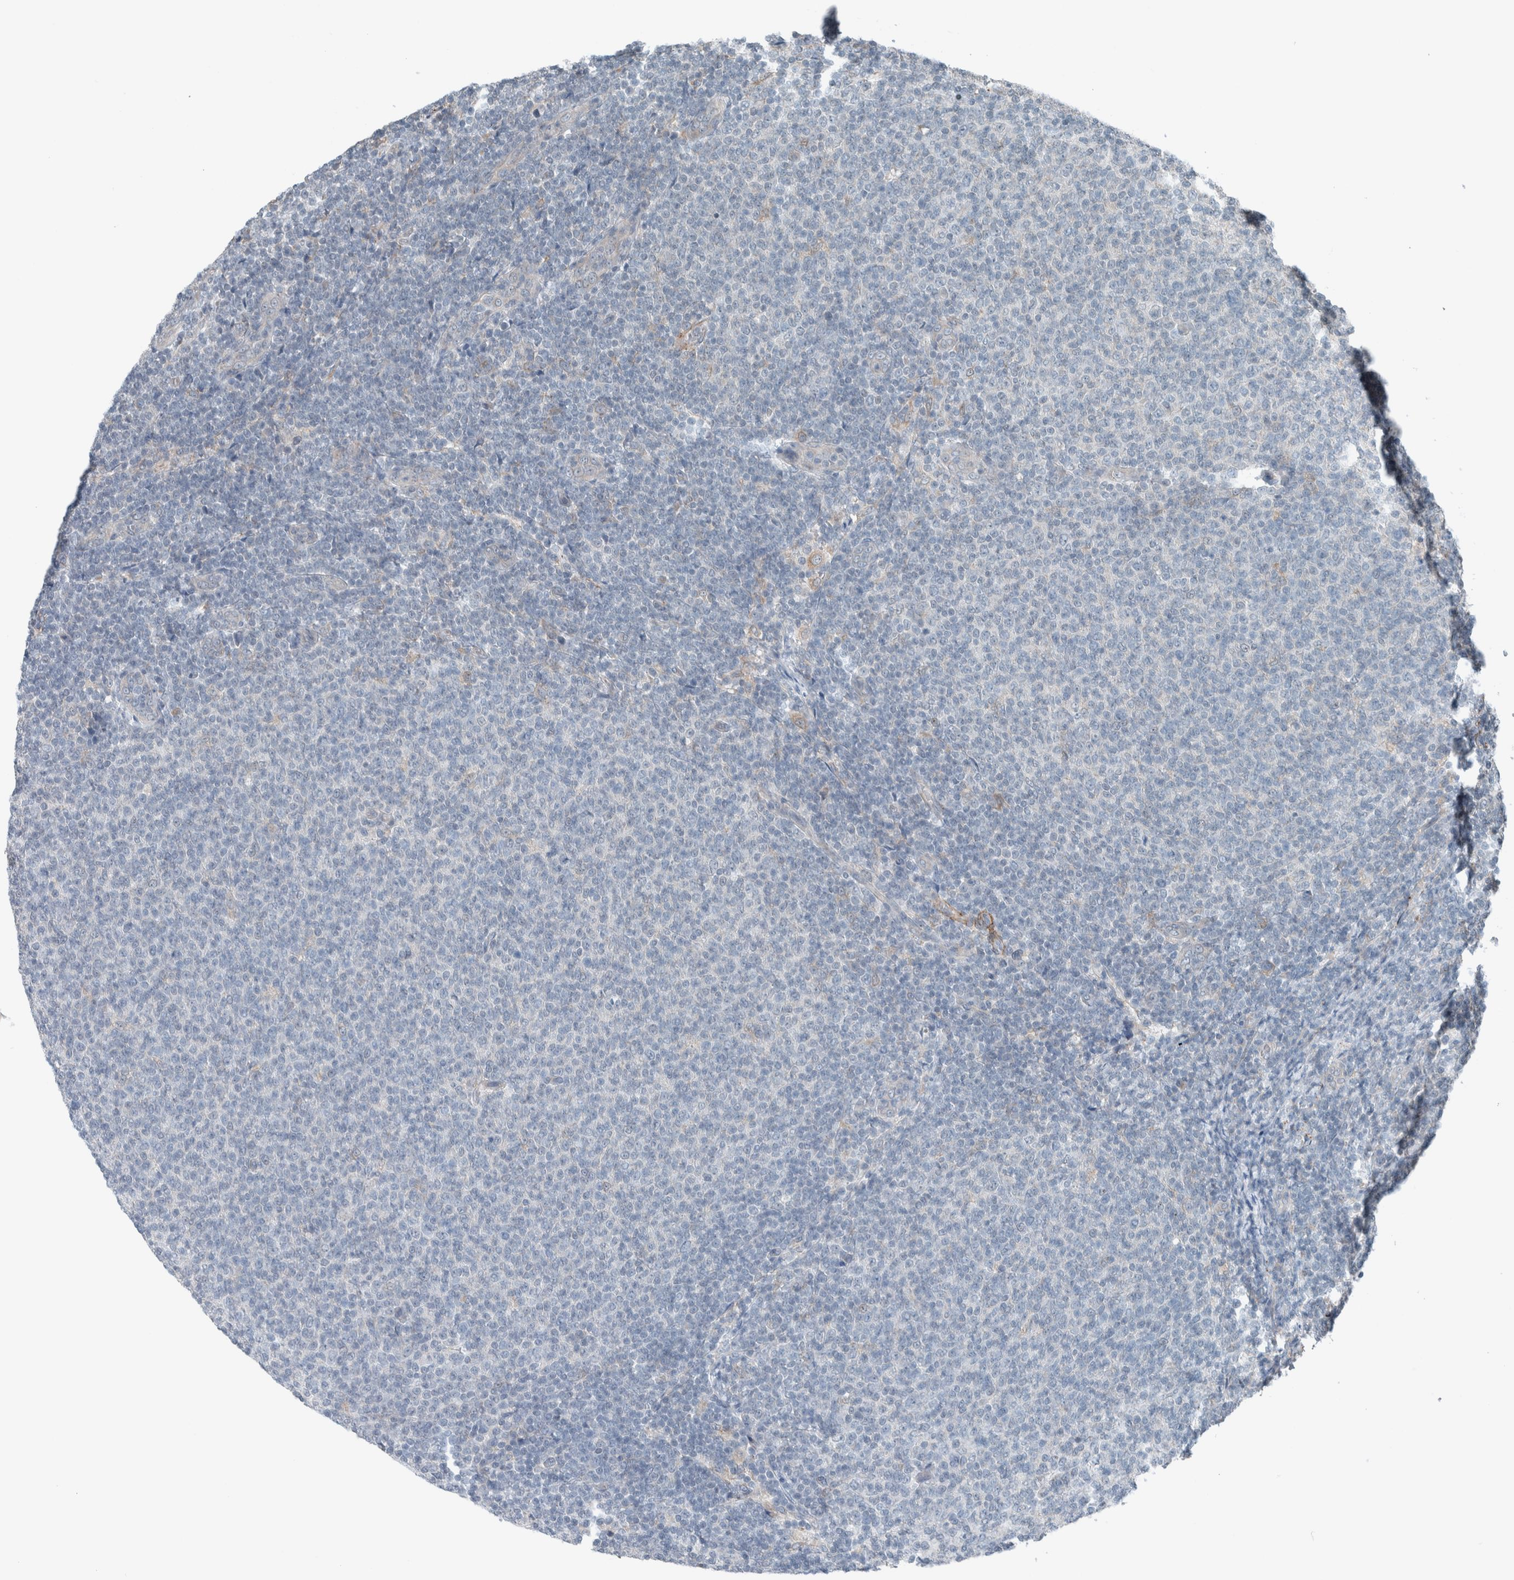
{"staining": {"intensity": "negative", "quantity": "none", "location": "none"}, "tissue": "lymphoma", "cell_type": "Tumor cells", "image_type": "cancer", "snomed": [{"axis": "morphology", "description": "Malignant lymphoma, non-Hodgkin's type, Low grade"}, {"axis": "topography", "description": "Lymph node"}], "caption": "DAB immunohistochemical staining of lymphoma shows no significant staining in tumor cells.", "gene": "JADE2", "patient": {"sex": "male", "age": 66}}